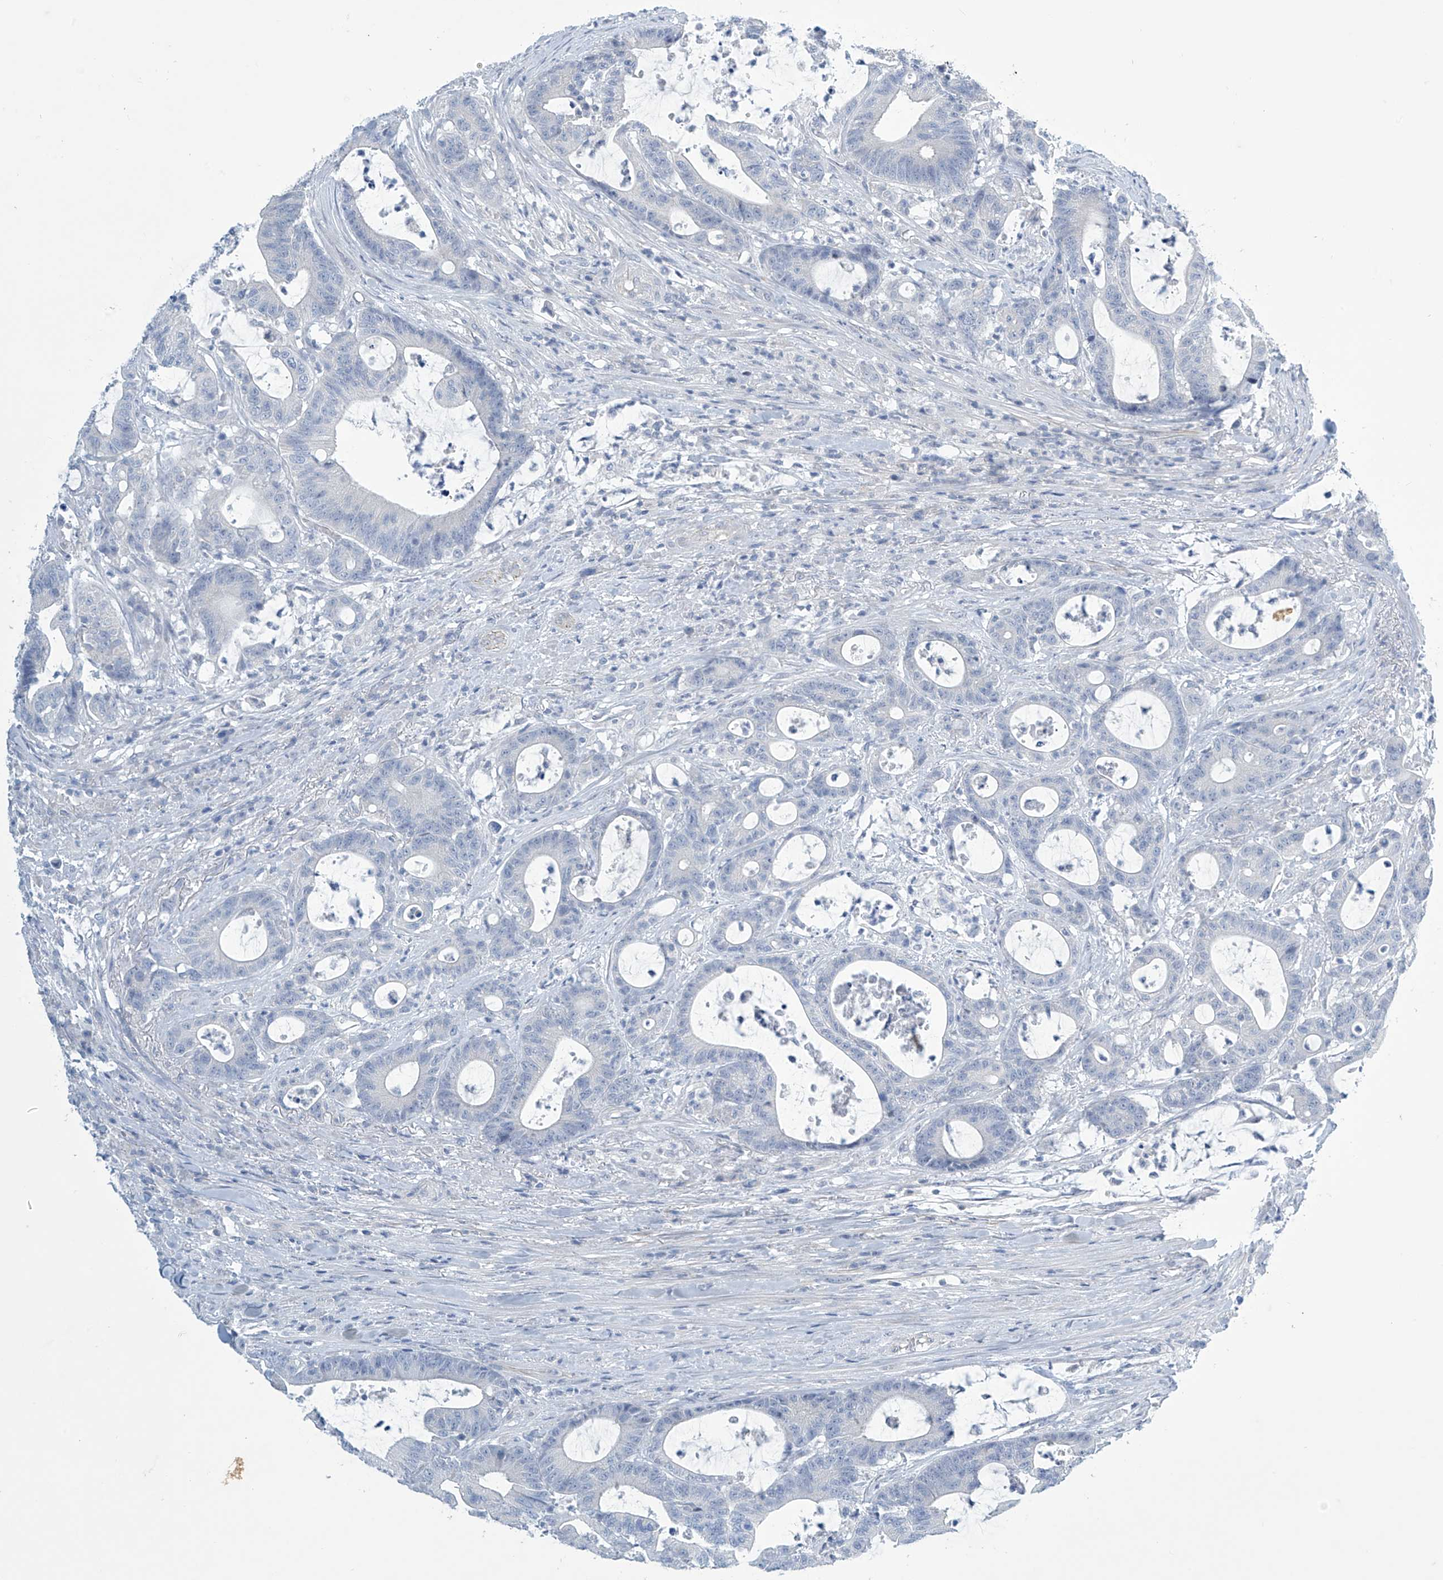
{"staining": {"intensity": "negative", "quantity": "none", "location": "none"}, "tissue": "colorectal cancer", "cell_type": "Tumor cells", "image_type": "cancer", "snomed": [{"axis": "morphology", "description": "Adenocarcinoma, NOS"}, {"axis": "topography", "description": "Colon"}], "caption": "Tumor cells show no significant staining in colorectal cancer (adenocarcinoma).", "gene": "SLC35A5", "patient": {"sex": "female", "age": 84}}